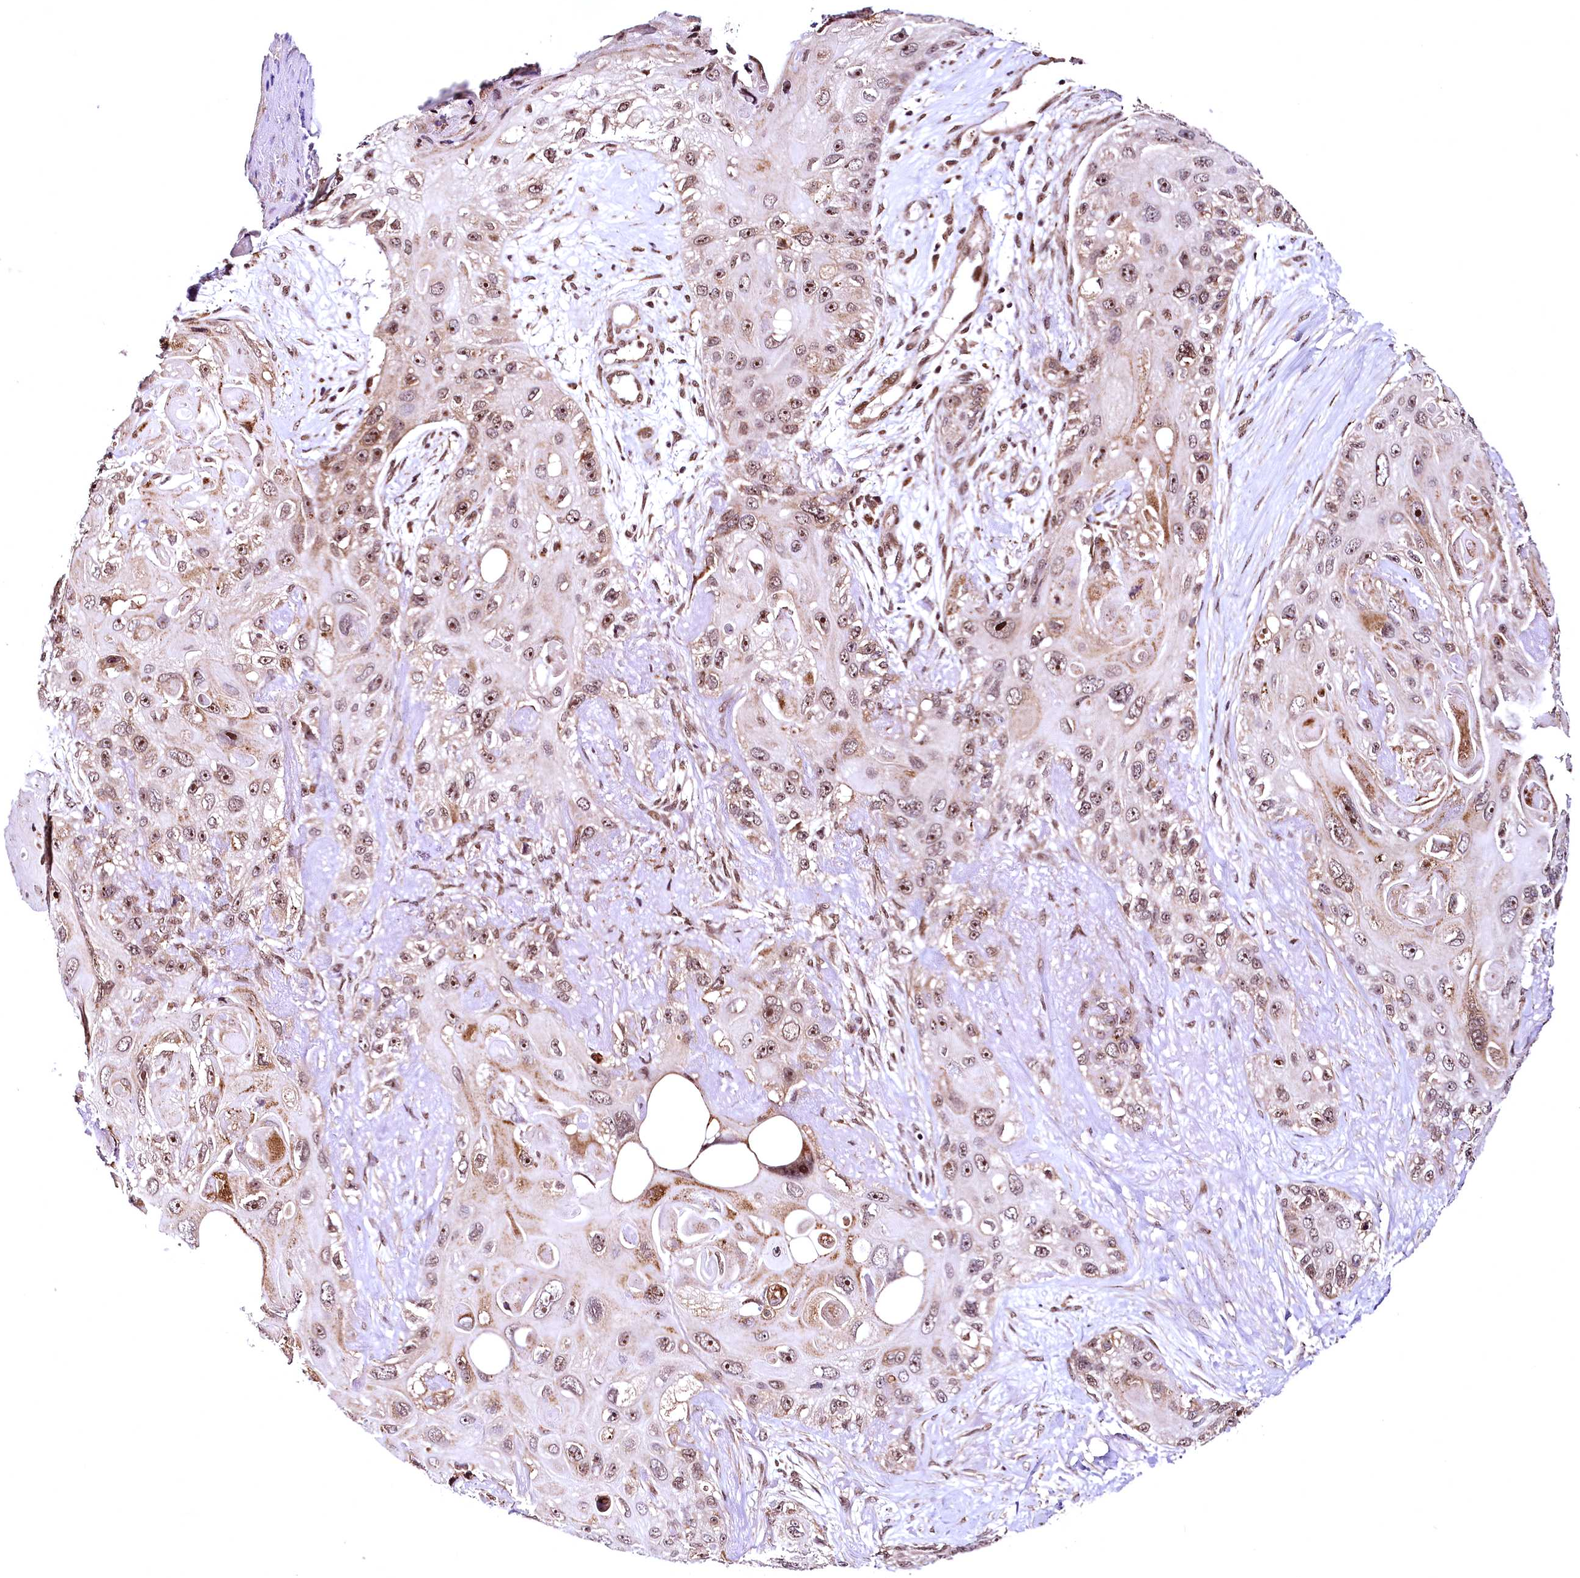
{"staining": {"intensity": "moderate", "quantity": ">75%", "location": "nuclear"}, "tissue": "skin cancer", "cell_type": "Tumor cells", "image_type": "cancer", "snomed": [{"axis": "morphology", "description": "Normal tissue, NOS"}, {"axis": "morphology", "description": "Squamous cell carcinoma, NOS"}, {"axis": "topography", "description": "Skin"}], "caption": "IHC image of neoplastic tissue: squamous cell carcinoma (skin) stained using immunohistochemistry shows medium levels of moderate protein expression localized specifically in the nuclear of tumor cells, appearing as a nuclear brown color.", "gene": "PDS5B", "patient": {"sex": "male", "age": 72}}